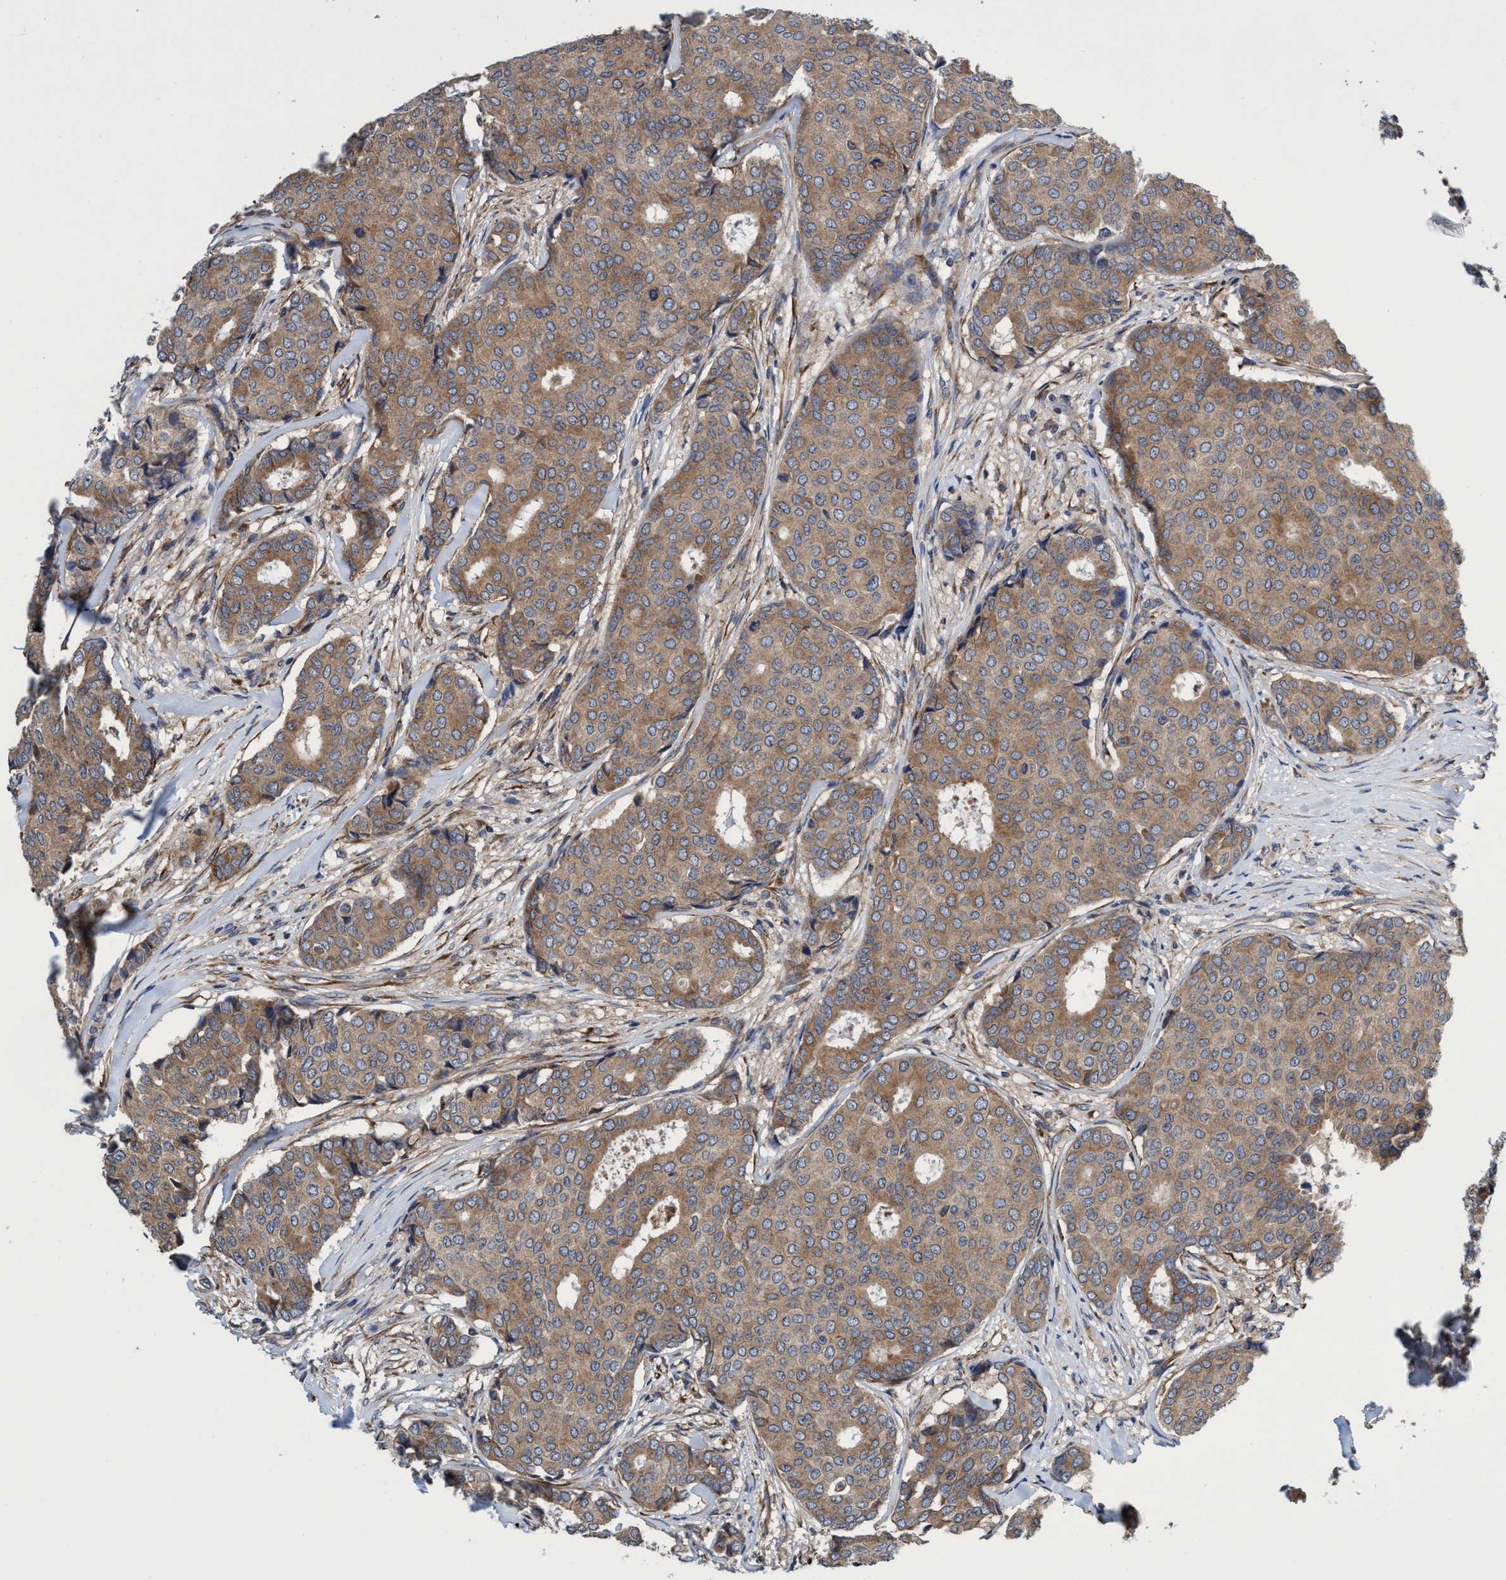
{"staining": {"intensity": "moderate", "quantity": ">75%", "location": "cytoplasmic/membranous"}, "tissue": "breast cancer", "cell_type": "Tumor cells", "image_type": "cancer", "snomed": [{"axis": "morphology", "description": "Duct carcinoma"}, {"axis": "topography", "description": "Breast"}], "caption": "Protein analysis of breast invasive ductal carcinoma tissue shows moderate cytoplasmic/membranous staining in about >75% of tumor cells.", "gene": "CALCOCO2", "patient": {"sex": "female", "age": 75}}